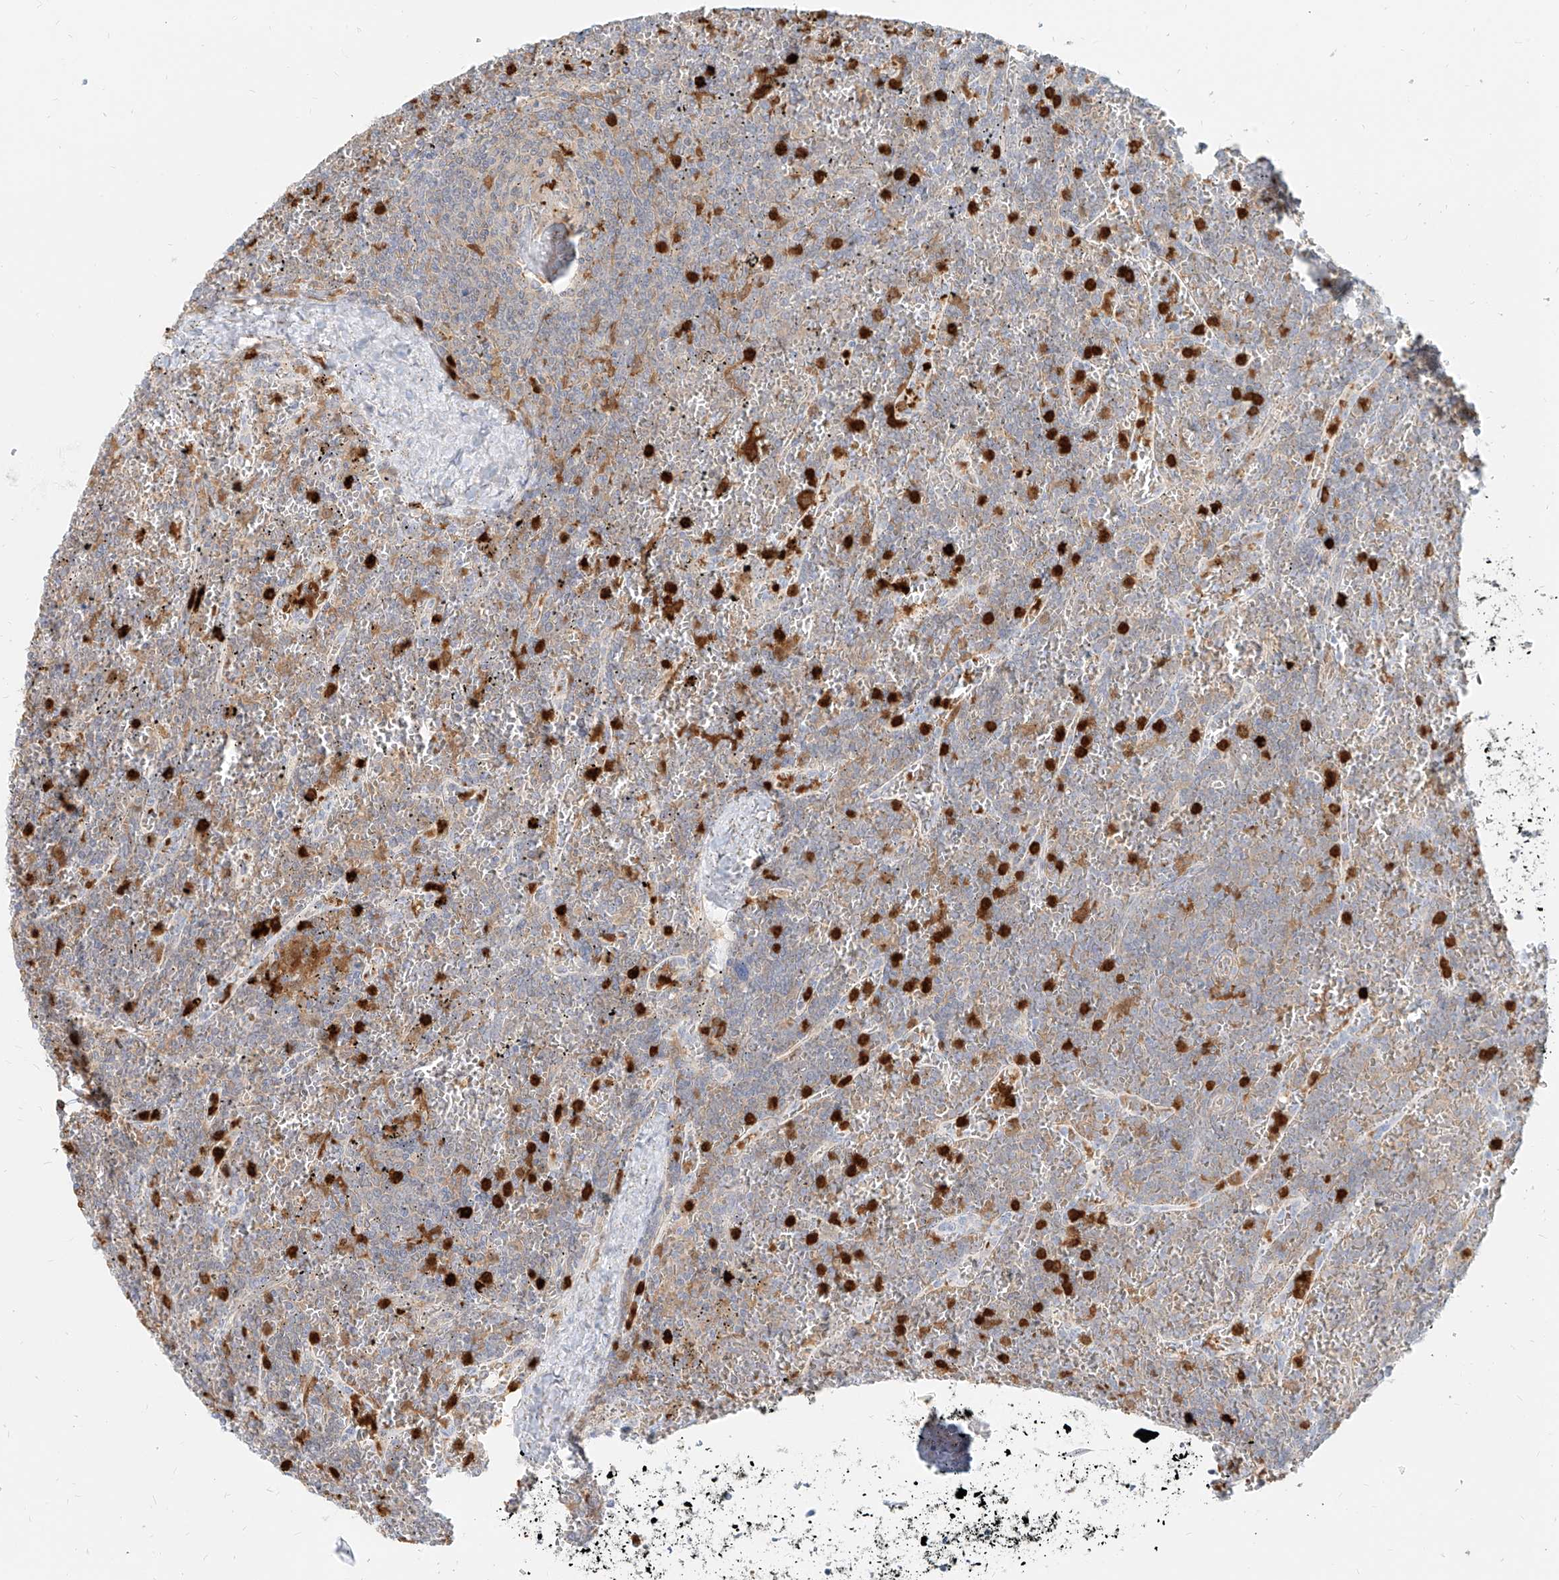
{"staining": {"intensity": "negative", "quantity": "none", "location": "none"}, "tissue": "lymphoma", "cell_type": "Tumor cells", "image_type": "cancer", "snomed": [{"axis": "morphology", "description": "Malignant lymphoma, non-Hodgkin's type, Low grade"}, {"axis": "topography", "description": "Spleen"}], "caption": "Immunohistochemical staining of human malignant lymphoma, non-Hodgkin's type (low-grade) displays no significant staining in tumor cells. (Stains: DAB (3,3'-diaminobenzidine) immunohistochemistry (IHC) with hematoxylin counter stain, Microscopy: brightfield microscopy at high magnification).", "gene": "PGD", "patient": {"sex": "female", "age": 19}}